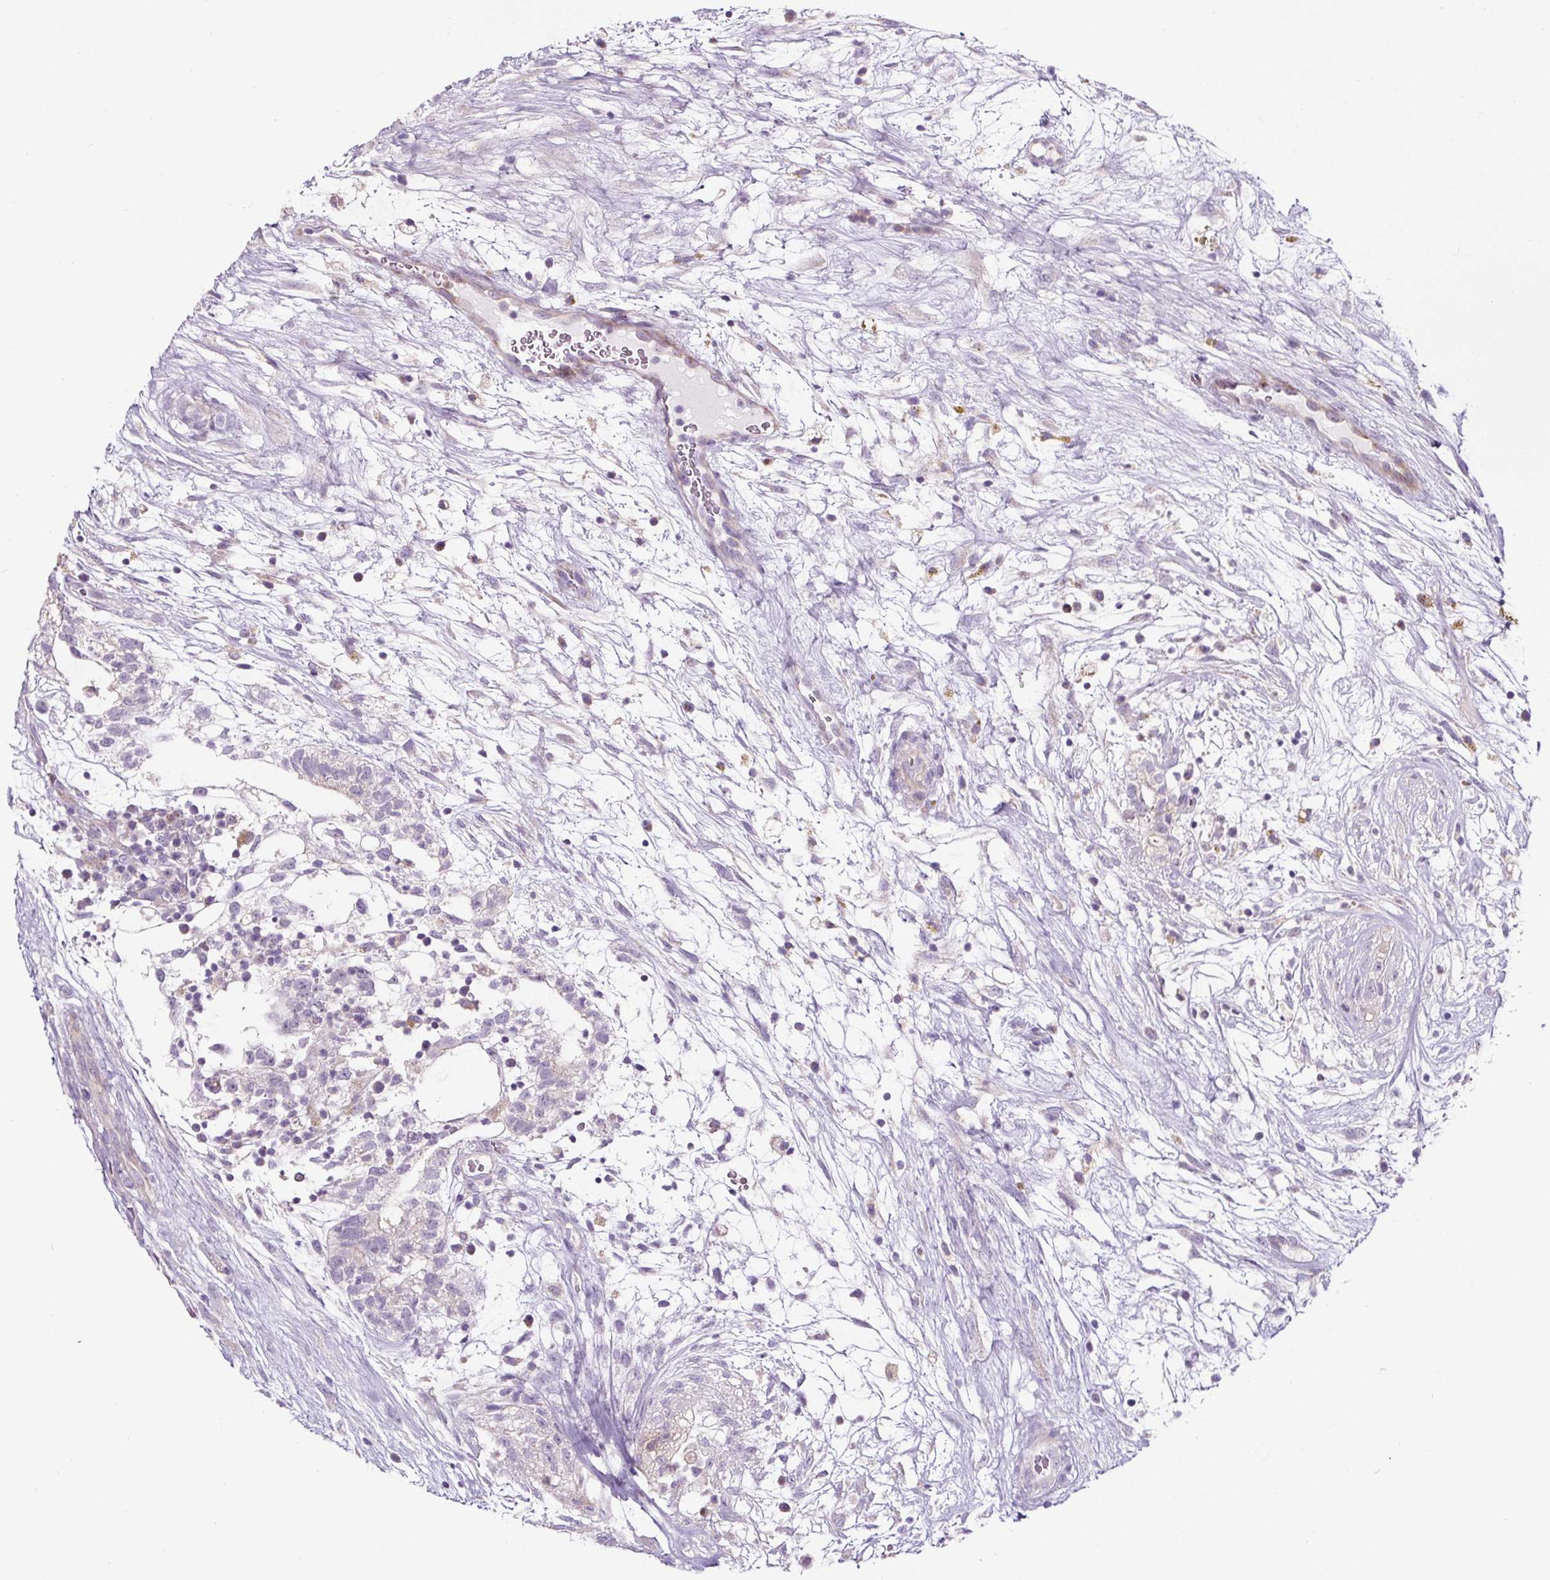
{"staining": {"intensity": "negative", "quantity": "none", "location": "none"}, "tissue": "testis cancer", "cell_type": "Tumor cells", "image_type": "cancer", "snomed": [{"axis": "morphology", "description": "Carcinoma, Embryonal, NOS"}, {"axis": "topography", "description": "Testis"}], "caption": "Immunohistochemistry (IHC) of human embryonal carcinoma (testis) exhibits no expression in tumor cells.", "gene": "HPS4", "patient": {"sex": "male", "age": 32}}